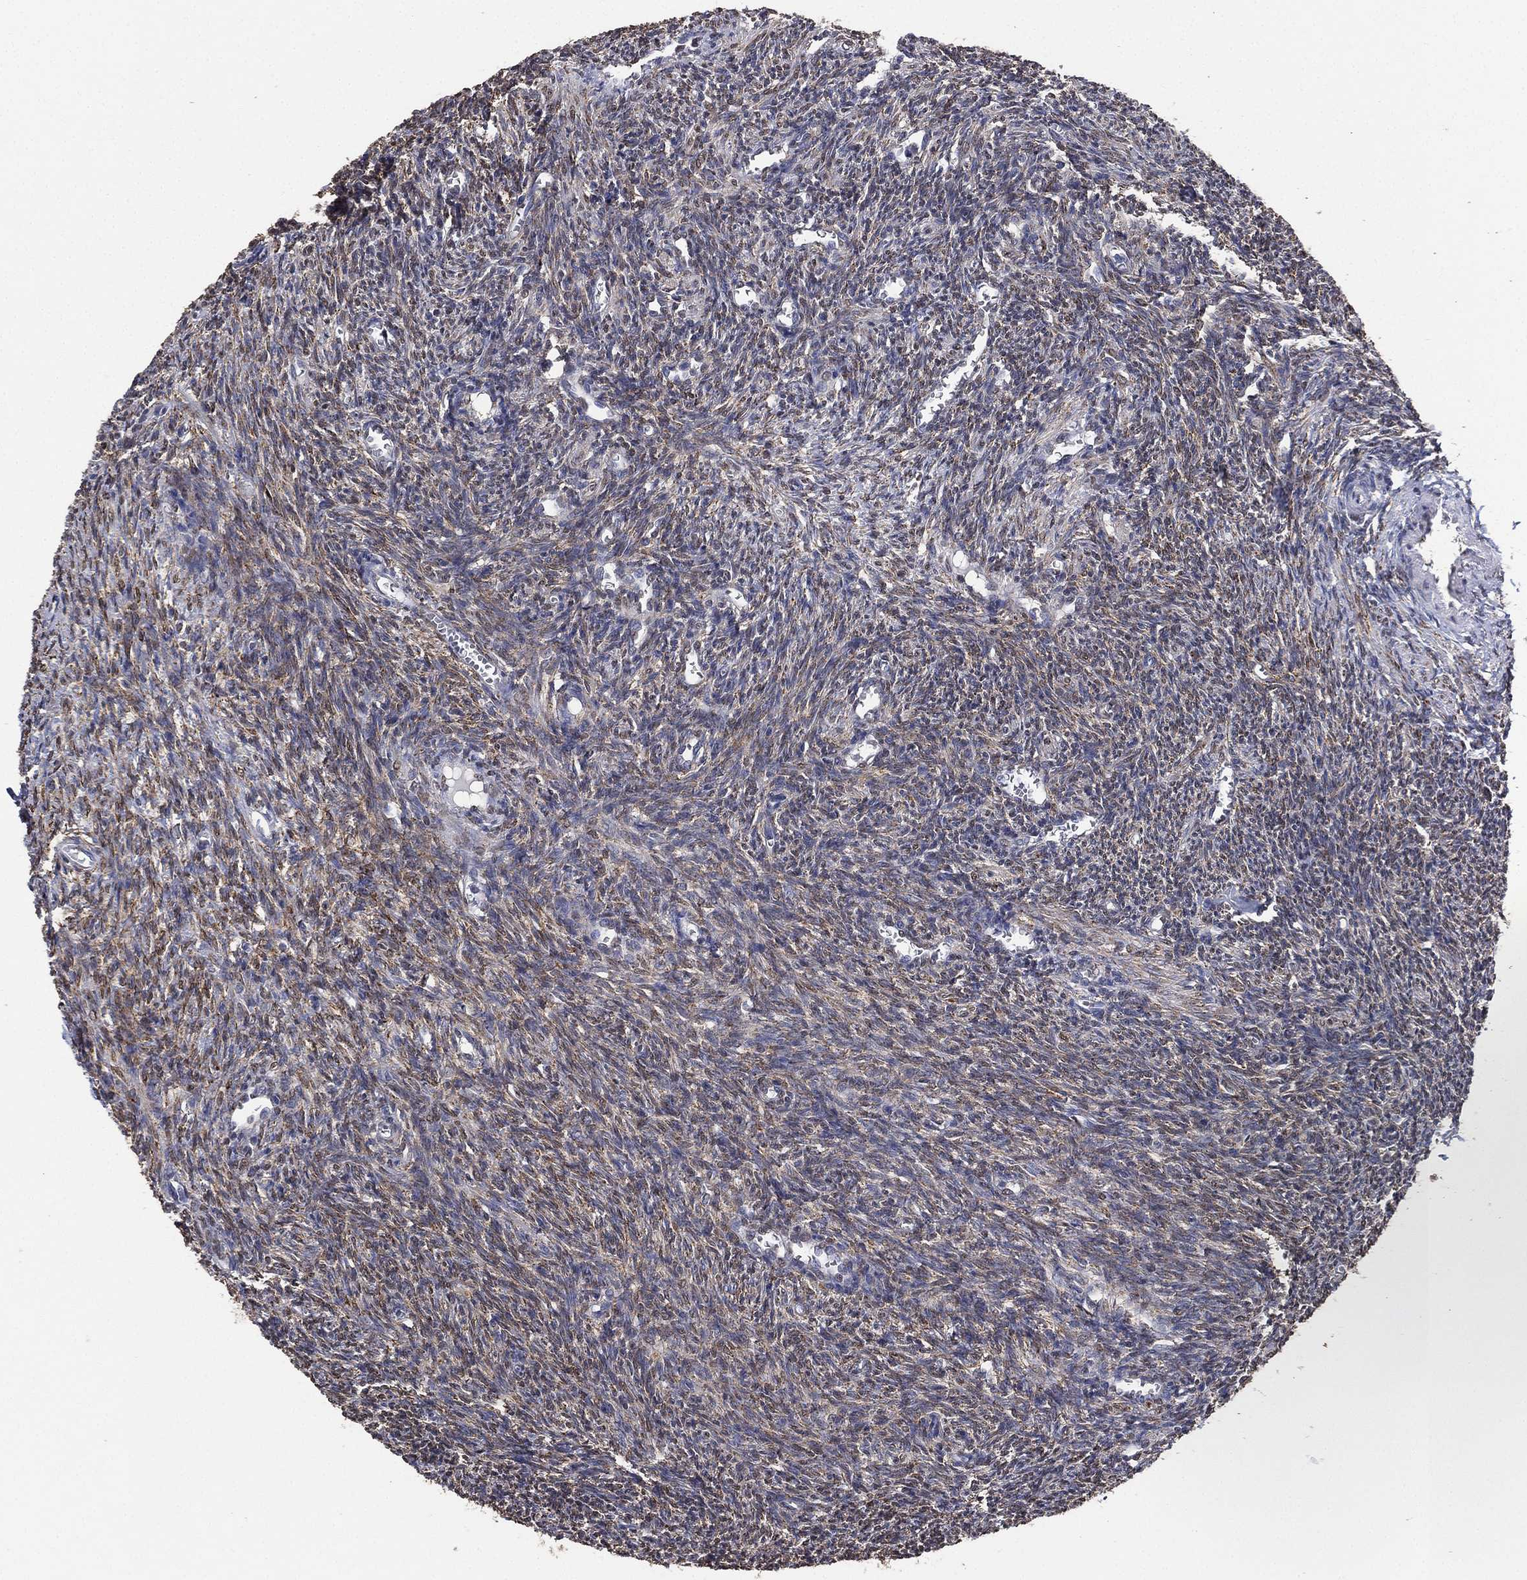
{"staining": {"intensity": "negative", "quantity": "none", "location": "none"}, "tissue": "ovary", "cell_type": "Follicle cells", "image_type": "normal", "snomed": [{"axis": "morphology", "description": "Normal tissue, NOS"}, {"axis": "topography", "description": "Ovary"}], "caption": "Immunohistochemical staining of normal human ovary shows no significant staining in follicle cells. The staining is performed using DAB (3,3'-diaminobenzidine) brown chromogen with nuclei counter-stained in using hematoxylin.", "gene": "ALDH7A1", "patient": {"sex": "female", "age": 27}}